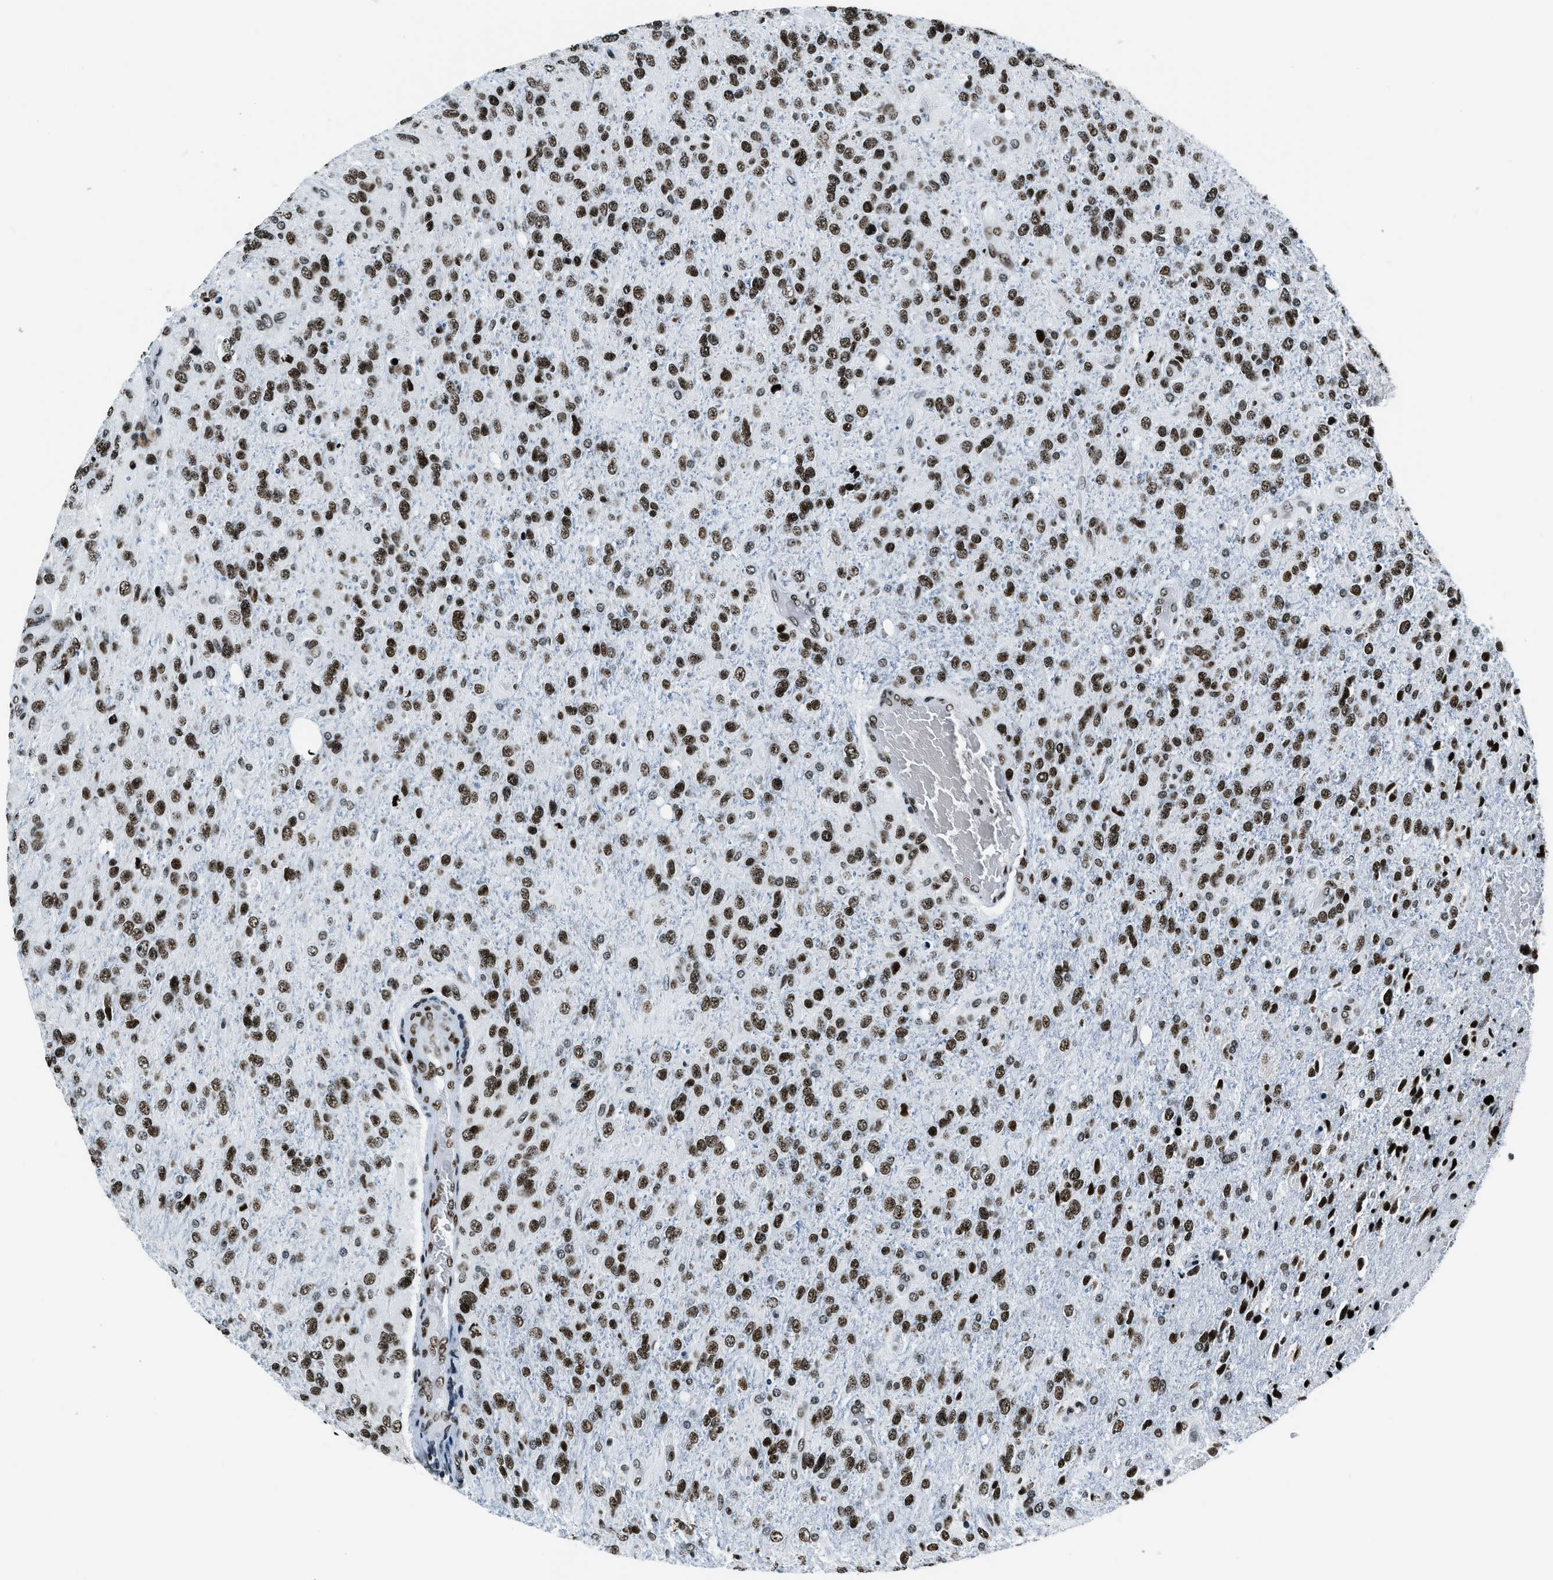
{"staining": {"intensity": "strong", "quantity": ">75%", "location": "nuclear"}, "tissue": "glioma", "cell_type": "Tumor cells", "image_type": "cancer", "snomed": [{"axis": "morphology", "description": "Glioma, malignant, High grade"}, {"axis": "topography", "description": "Brain"}], "caption": "Strong nuclear expression for a protein is identified in about >75% of tumor cells of malignant glioma (high-grade) using immunohistochemistry.", "gene": "TOP1", "patient": {"sex": "female", "age": 58}}